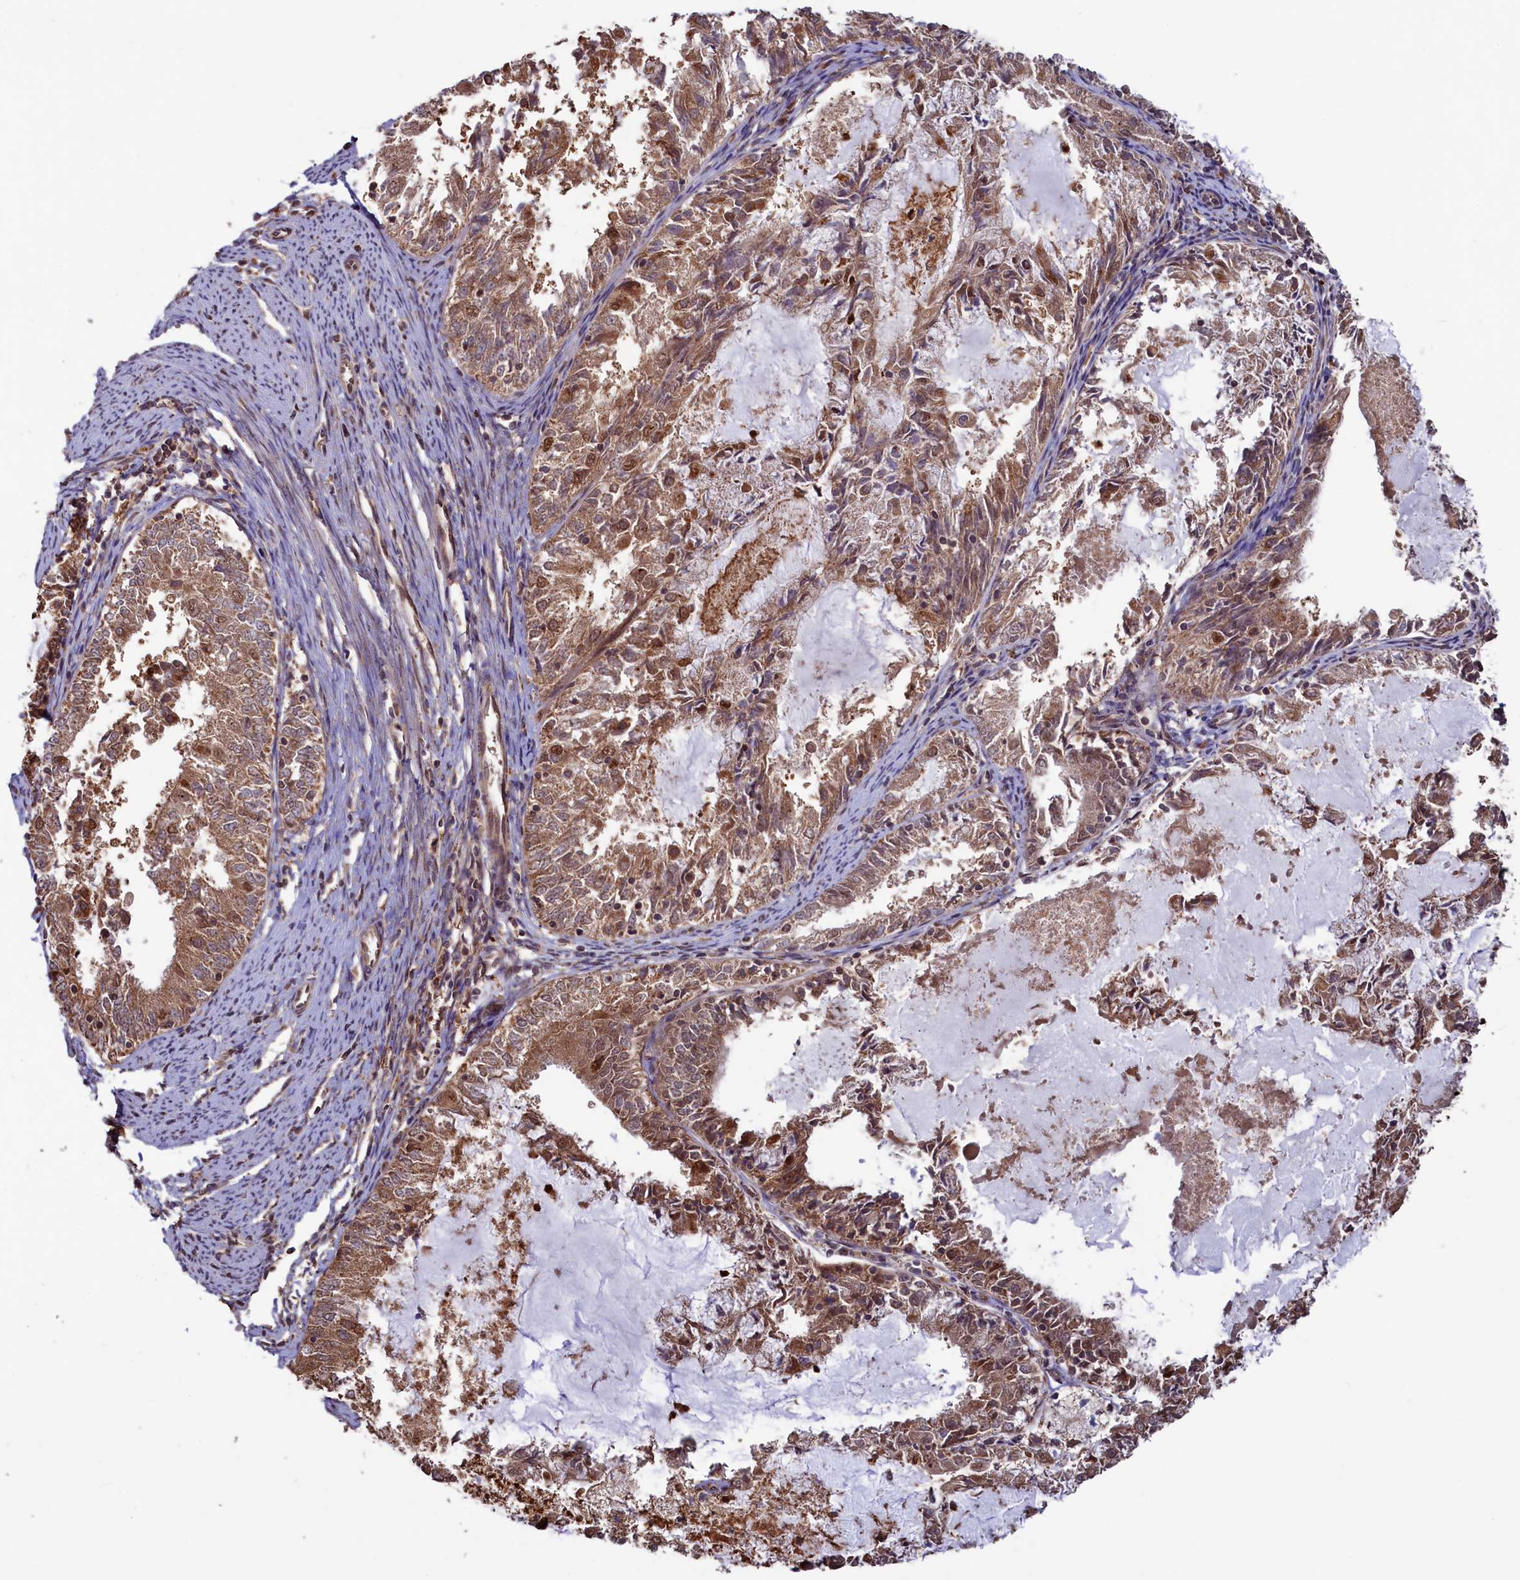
{"staining": {"intensity": "moderate", "quantity": ">75%", "location": "cytoplasmic/membranous,nuclear"}, "tissue": "endometrial cancer", "cell_type": "Tumor cells", "image_type": "cancer", "snomed": [{"axis": "morphology", "description": "Adenocarcinoma, NOS"}, {"axis": "topography", "description": "Endometrium"}], "caption": "The immunohistochemical stain labels moderate cytoplasmic/membranous and nuclear positivity in tumor cells of adenocarcinoma (endometrial) tissue. (DAB (3,3'-diaminobenzidine) IHC with brightfield microscopy, high magnification).", "gene": "NAE1", "patient": {"sex": "female", "age": 57}}